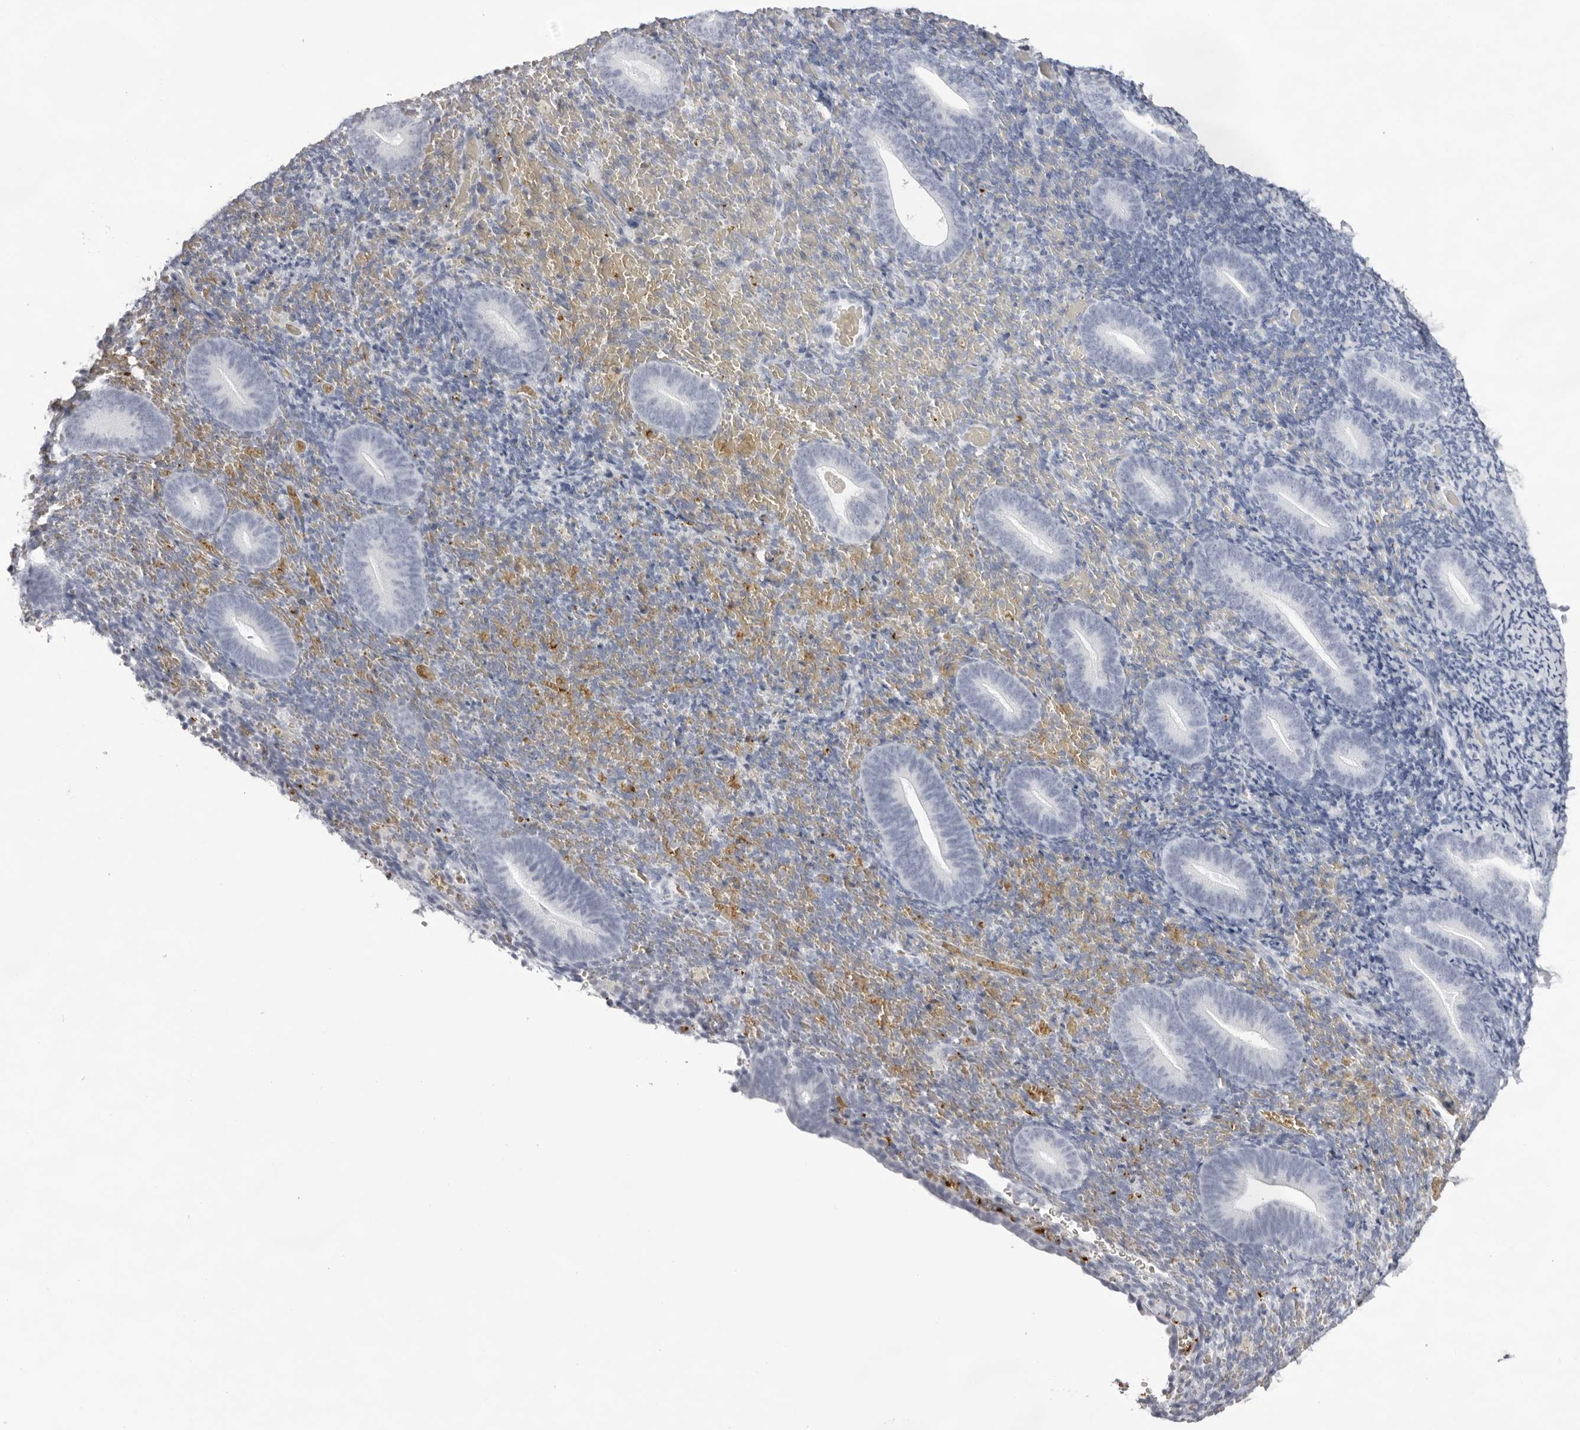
{"staining": {"intensity": "negative", "quantity": "none", "location": "none"}, "tissue": "endometrium", "cell_type": "Cells in endometrial stroma", "image_type": "normal", "snomed": [{"axis": "morphology", "description": "Normal tissue, NOS"}, {"axis": "topography", "description": "Endometrium"}], "caption": "Immunohistochemistry image of benign endometrium stained for a protein (brown), which exhibits no positivity in cells in endometrial stroma.", "gene": "SPTA1", "patient": {"sex": "female", "age": 51}}